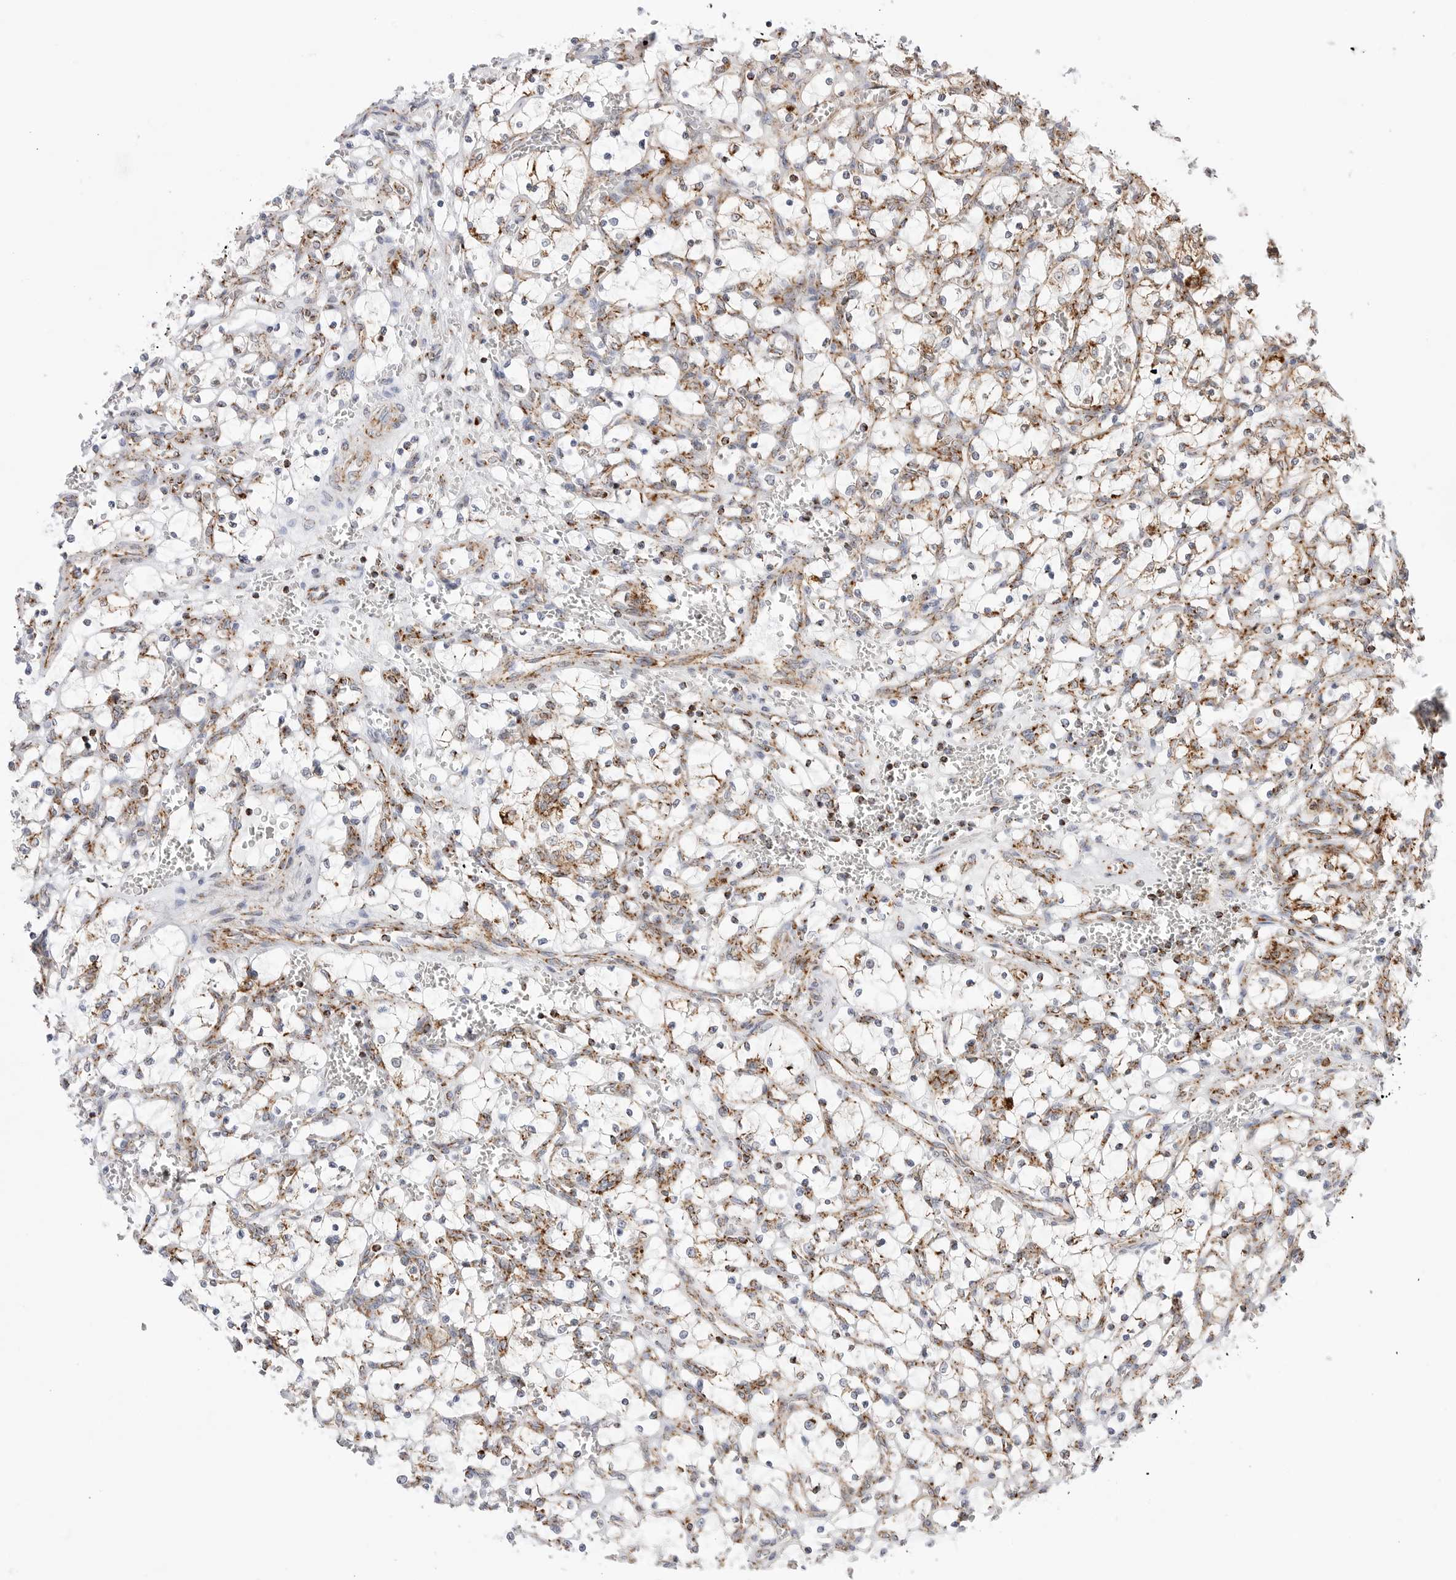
{"staining": {"intensity": "moderate", "quantity": "<25%", "location": "cytoplasmic/membranous"}, "tissue": "renal cancer", "cell_type": "Tumor cells", "image_type": "cancer", "snomed": [{"axis": "morphology", "description": "Adenocarcinoma, NOS"}, {"axis": "topography", "description": "Kidney"}], "caption": "Immunohistochemistry (DAB (3,3'-diaminobenzidine)) staining of human renal cancer shows moderate cytoplasmic/membranous protein staining in about <25% of tumor cells. The protein is stained brown, and the nuclei are stained in blue (DAB (3,3'-diaminobenzidine) IHC with brightfield microscopy, high magnification).", "gene": "ATP5IF1", "patient": {"sex": "female", "age": 69}}